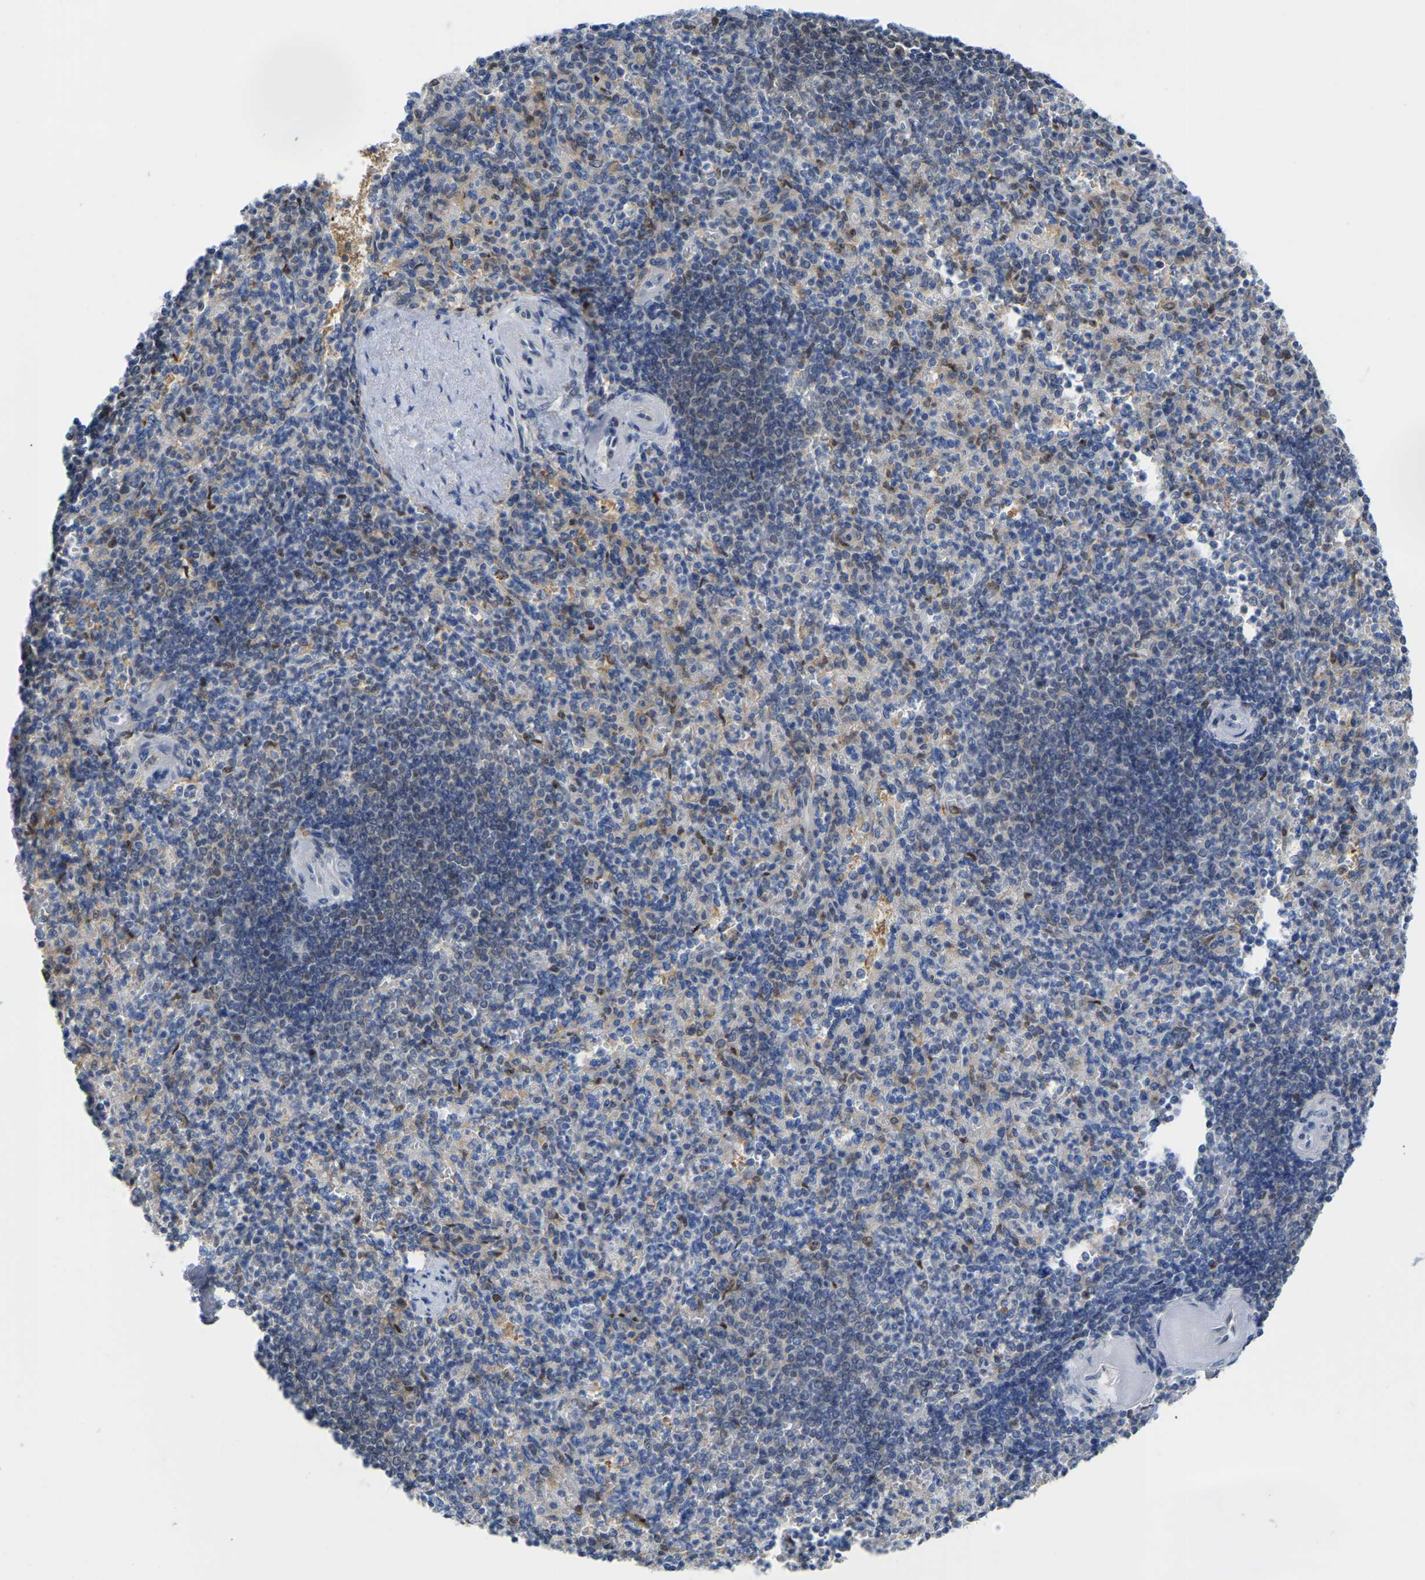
{"staining": {"intensity": "moderate", "quantity": "<25%", "location": "nuclear"}, "tissue": "spleen", "cell_type": "Cells in red pulp", "image_type": "normal", "snomed": [{"axis": "morphology", "description": "Normal tissue, NOS"}, {"axis": "topography", "description": "Spleen"}], "caption": "Cells in red pulp reveal low levels of moderate nuclear staining in approximately <25% of cells in unremarkable spleen. The protein is stained brown, and the nuclei are stained in blue (DAB IHC with brightfield microscopy, high magnification).", "gene": "KLRG2", "patient": {"sex": "female", "age": 74}}